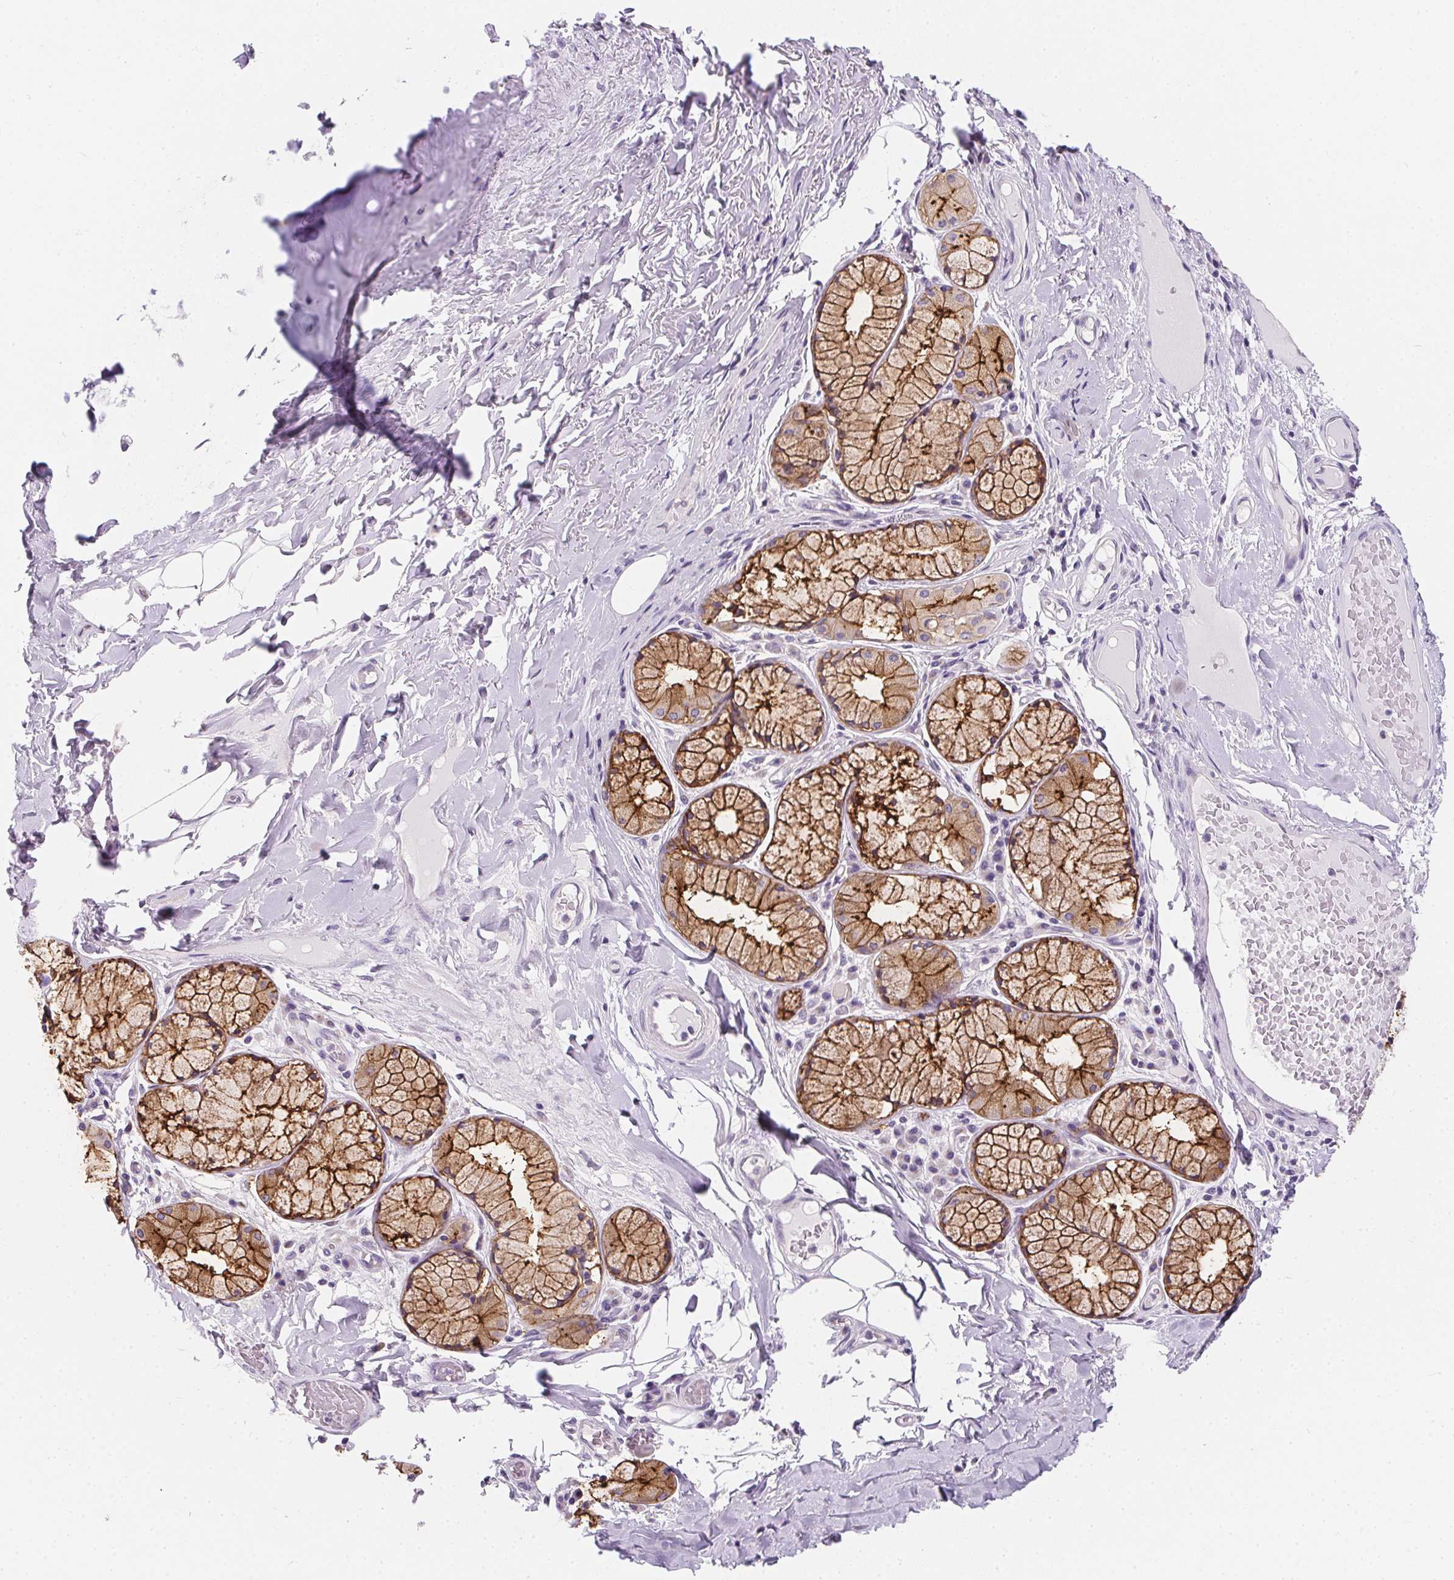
{"staining": {"intensity": "negative", "quantity": "none", "location": "none"}, "tissue": "adipose tissue", "cell_type": "Adipocytes", "image_type": "normal", "snomed": [{"axis": "morphology", "description": "Normal tissue, NOS"}, {"axis": "topography", "description": "Cartilage tissue"}, {"axis": "topography", "description": "Bronchus"}], "caption": "A histopathology image of human adipose tissue is negative for staining in adipocytes. The staining is performed using DAB brown chromogen with nuclei counter-stained in using hematoxylin.", "gene": "AQP5", "patient": {"sex": "male", "age": 64}}